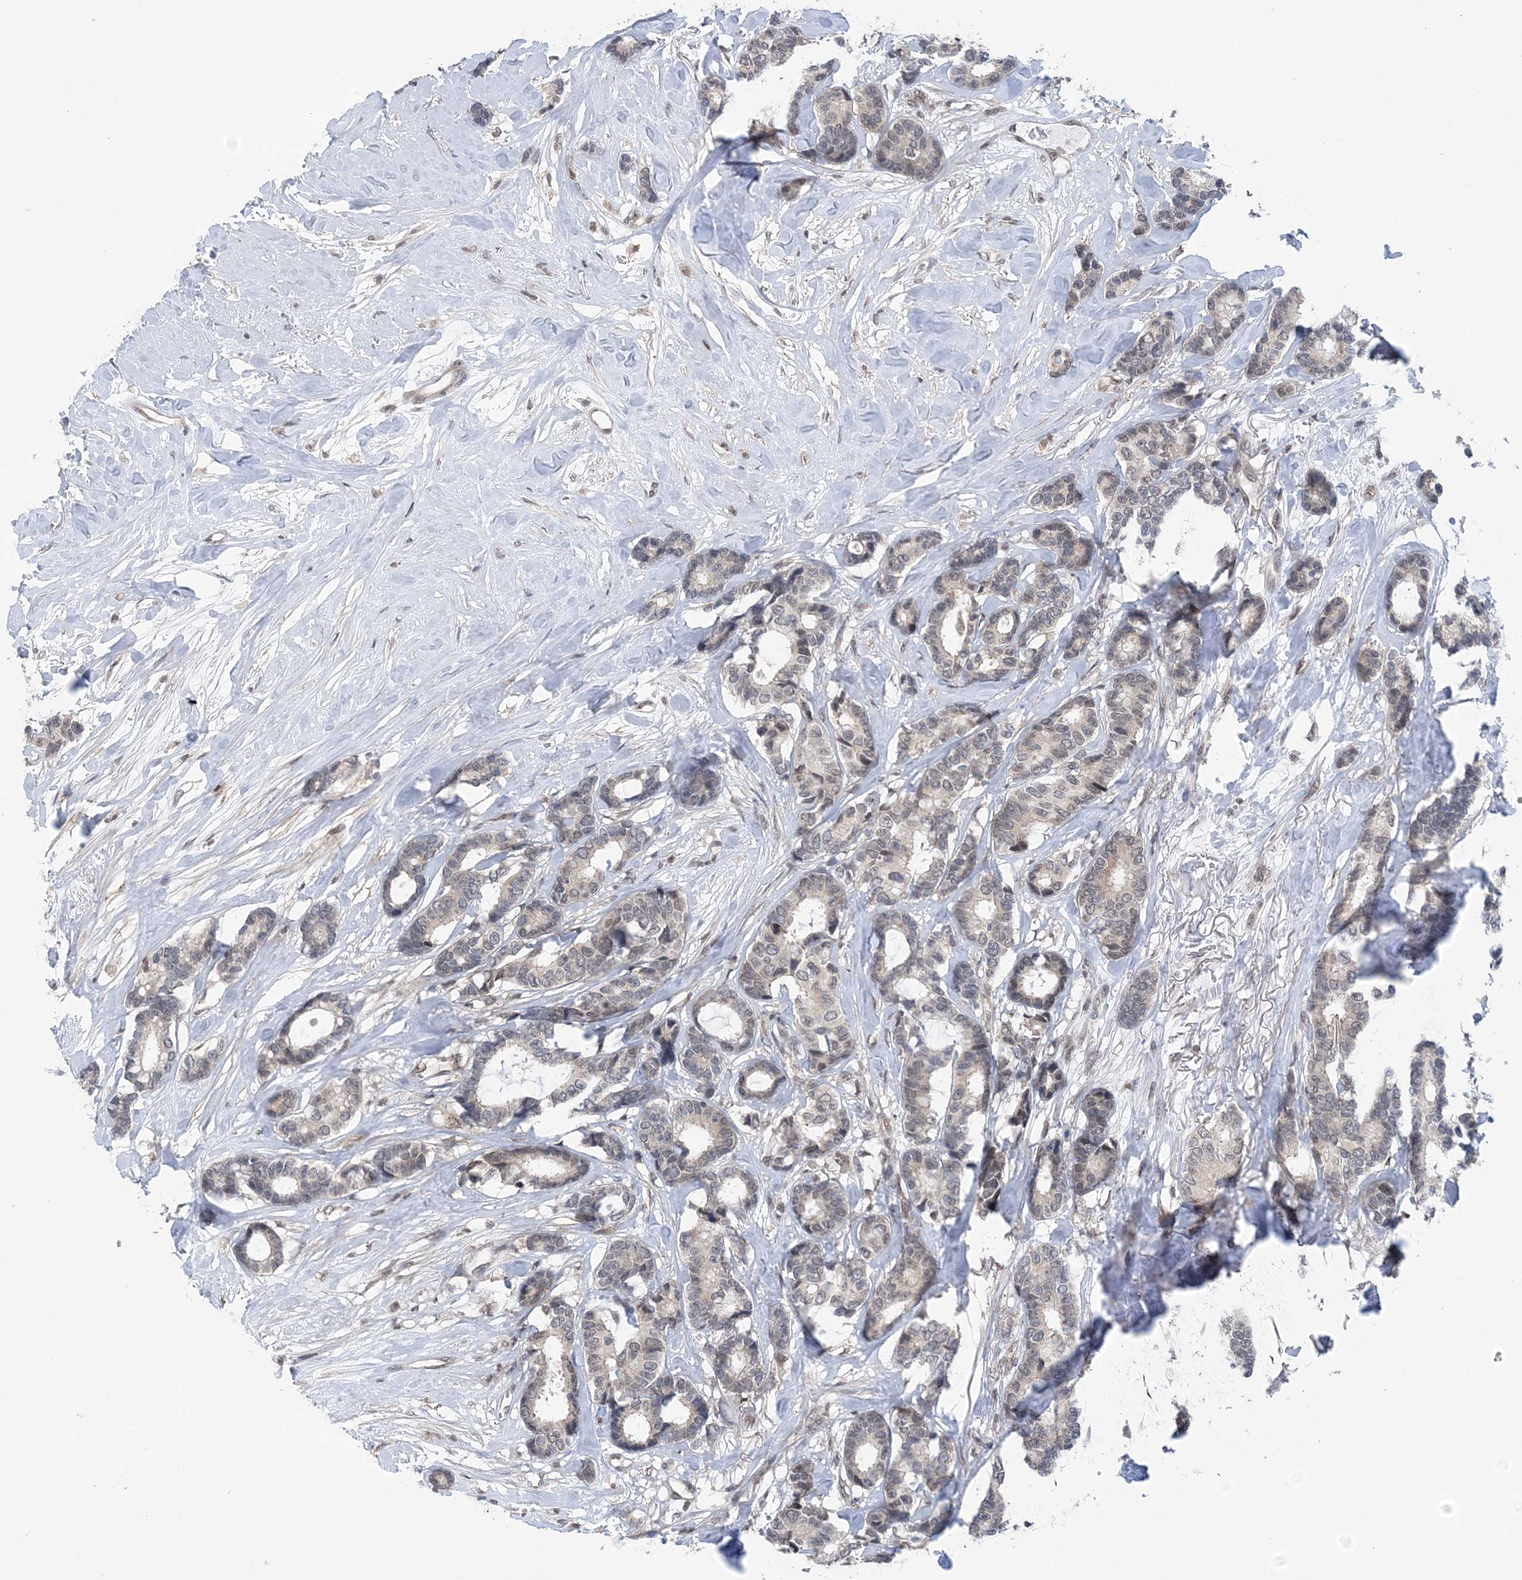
{"staining": {"intensity": "weak", "quantity": "25%-75%", "location": "nuclear"}, "tissue": "breast cancer", "cell_type": "Tumor cells", "image_type": "cancer", "snomed": [{"axis": "morphology", "description": "Duct carcinoma"}, {"axis": "topography", "description": "Breast"}], "caption": "Immunohistochemistry (IHC) of breast cancer reveals low levels of weak nuclear expression in approximately 25%-75% of tumor cells.", "gene": "CCDC152", "patient": {"sex": "female", "age": 87}}